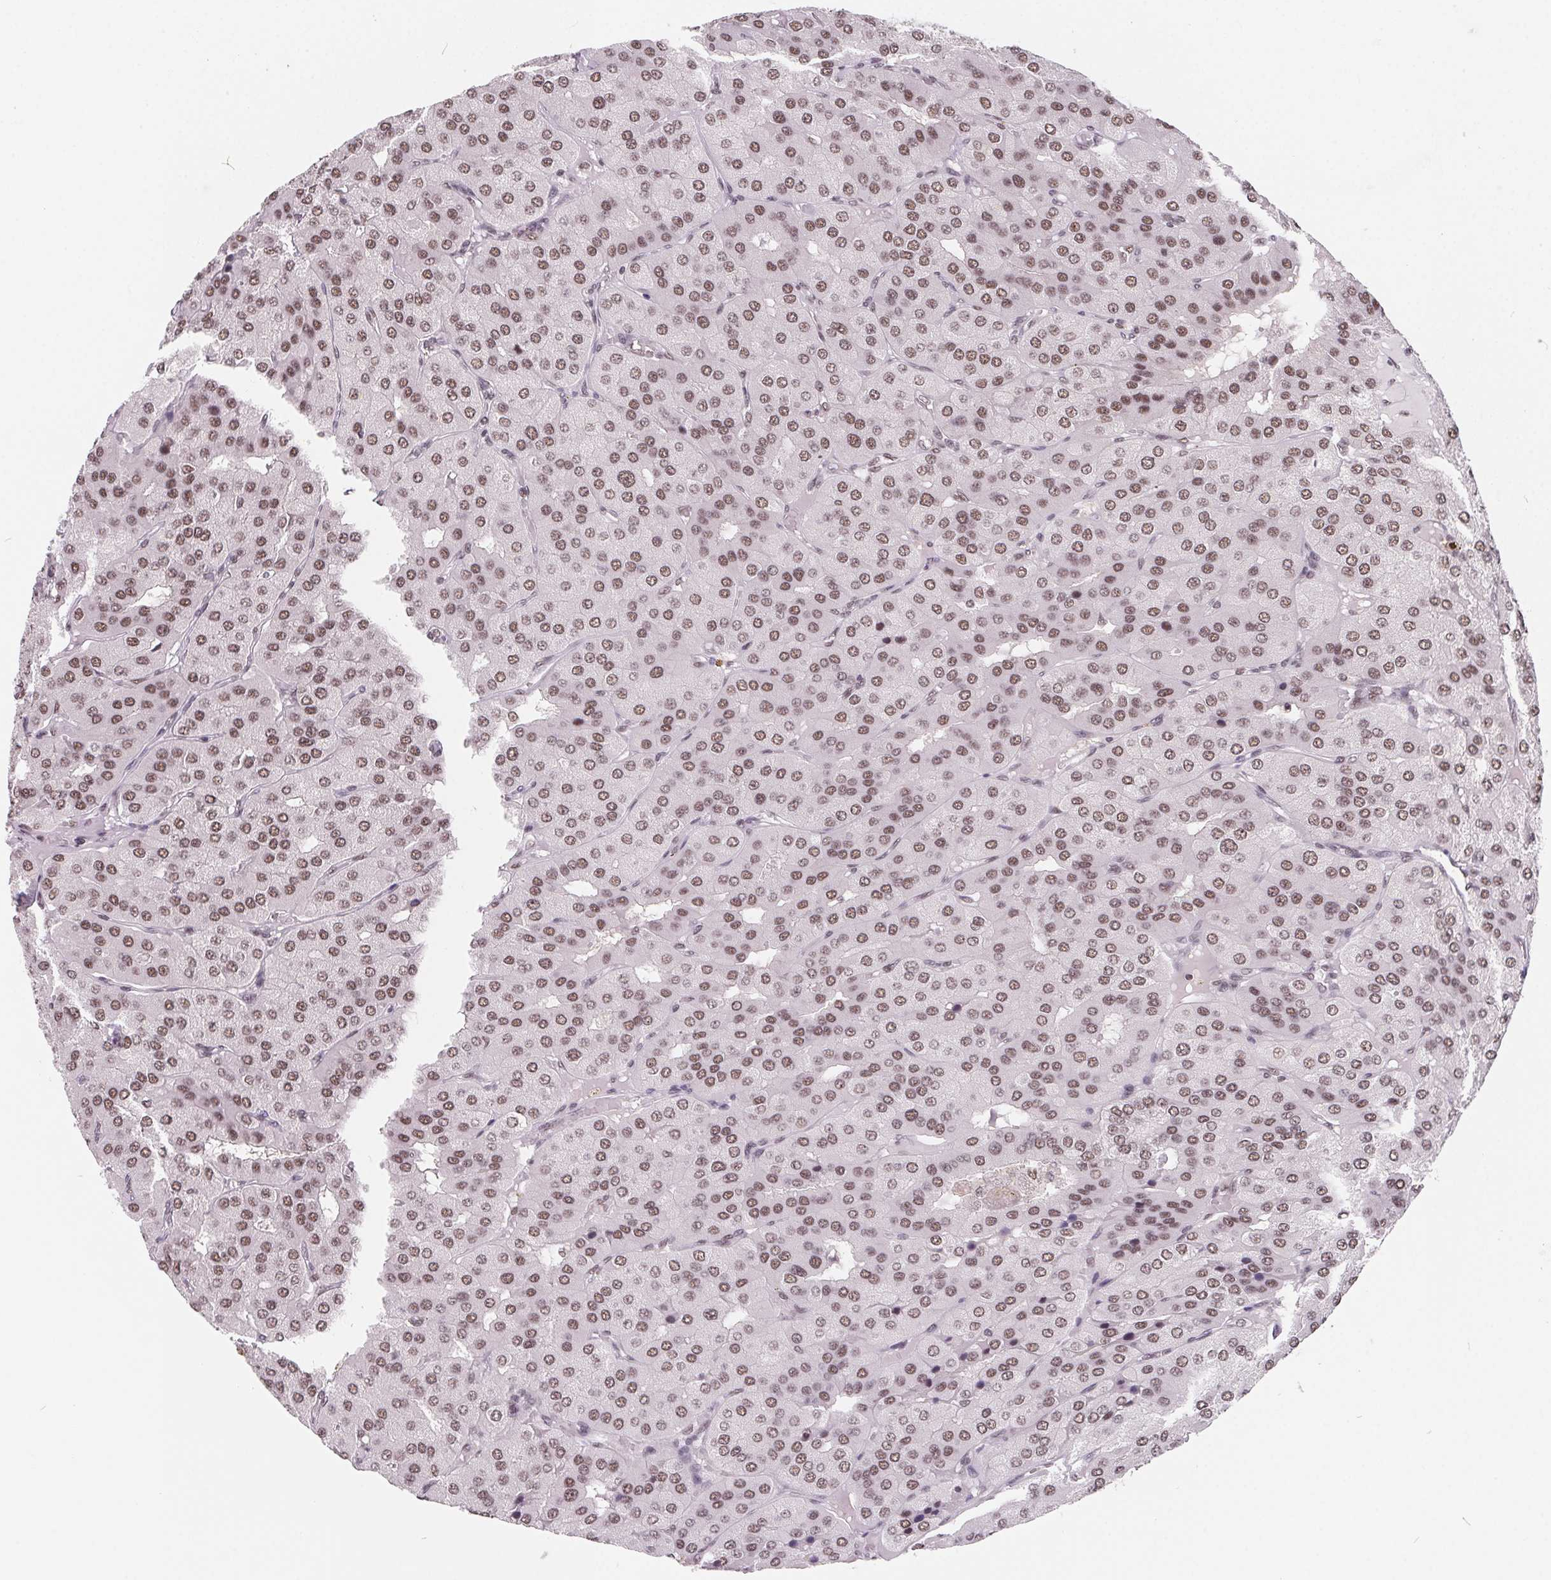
{"staining": {"intensity": "moderate", "quantity": ">75%", "location": "nuclear"}, "tissue": "parathyroid gland", "cell_type": "Glandular cells", "image_type": "normal", "snomed": [{"axis": "morphology", "description": "Normal tissue, NOS"}, {"axis": "morphology", "description": "Adenoma, NOS"}, {"axis": "topography", "description": "Parathyroid gland"}], "caption": "Immunohistochemistry staining of benign parathyroid gland, which demonstrates medium levels of moderate nuclear expression in approximately >75% of glandular cells indicating moderate nuclear protein expression. The staining was performed using DAB (3,3'-diaminobenzidine) (brown) for protein detection and nuclei were counterstained in hematoxylin (blue).", "gene": "TCERG1", "patient": {"sex": "female", "age": 86}}